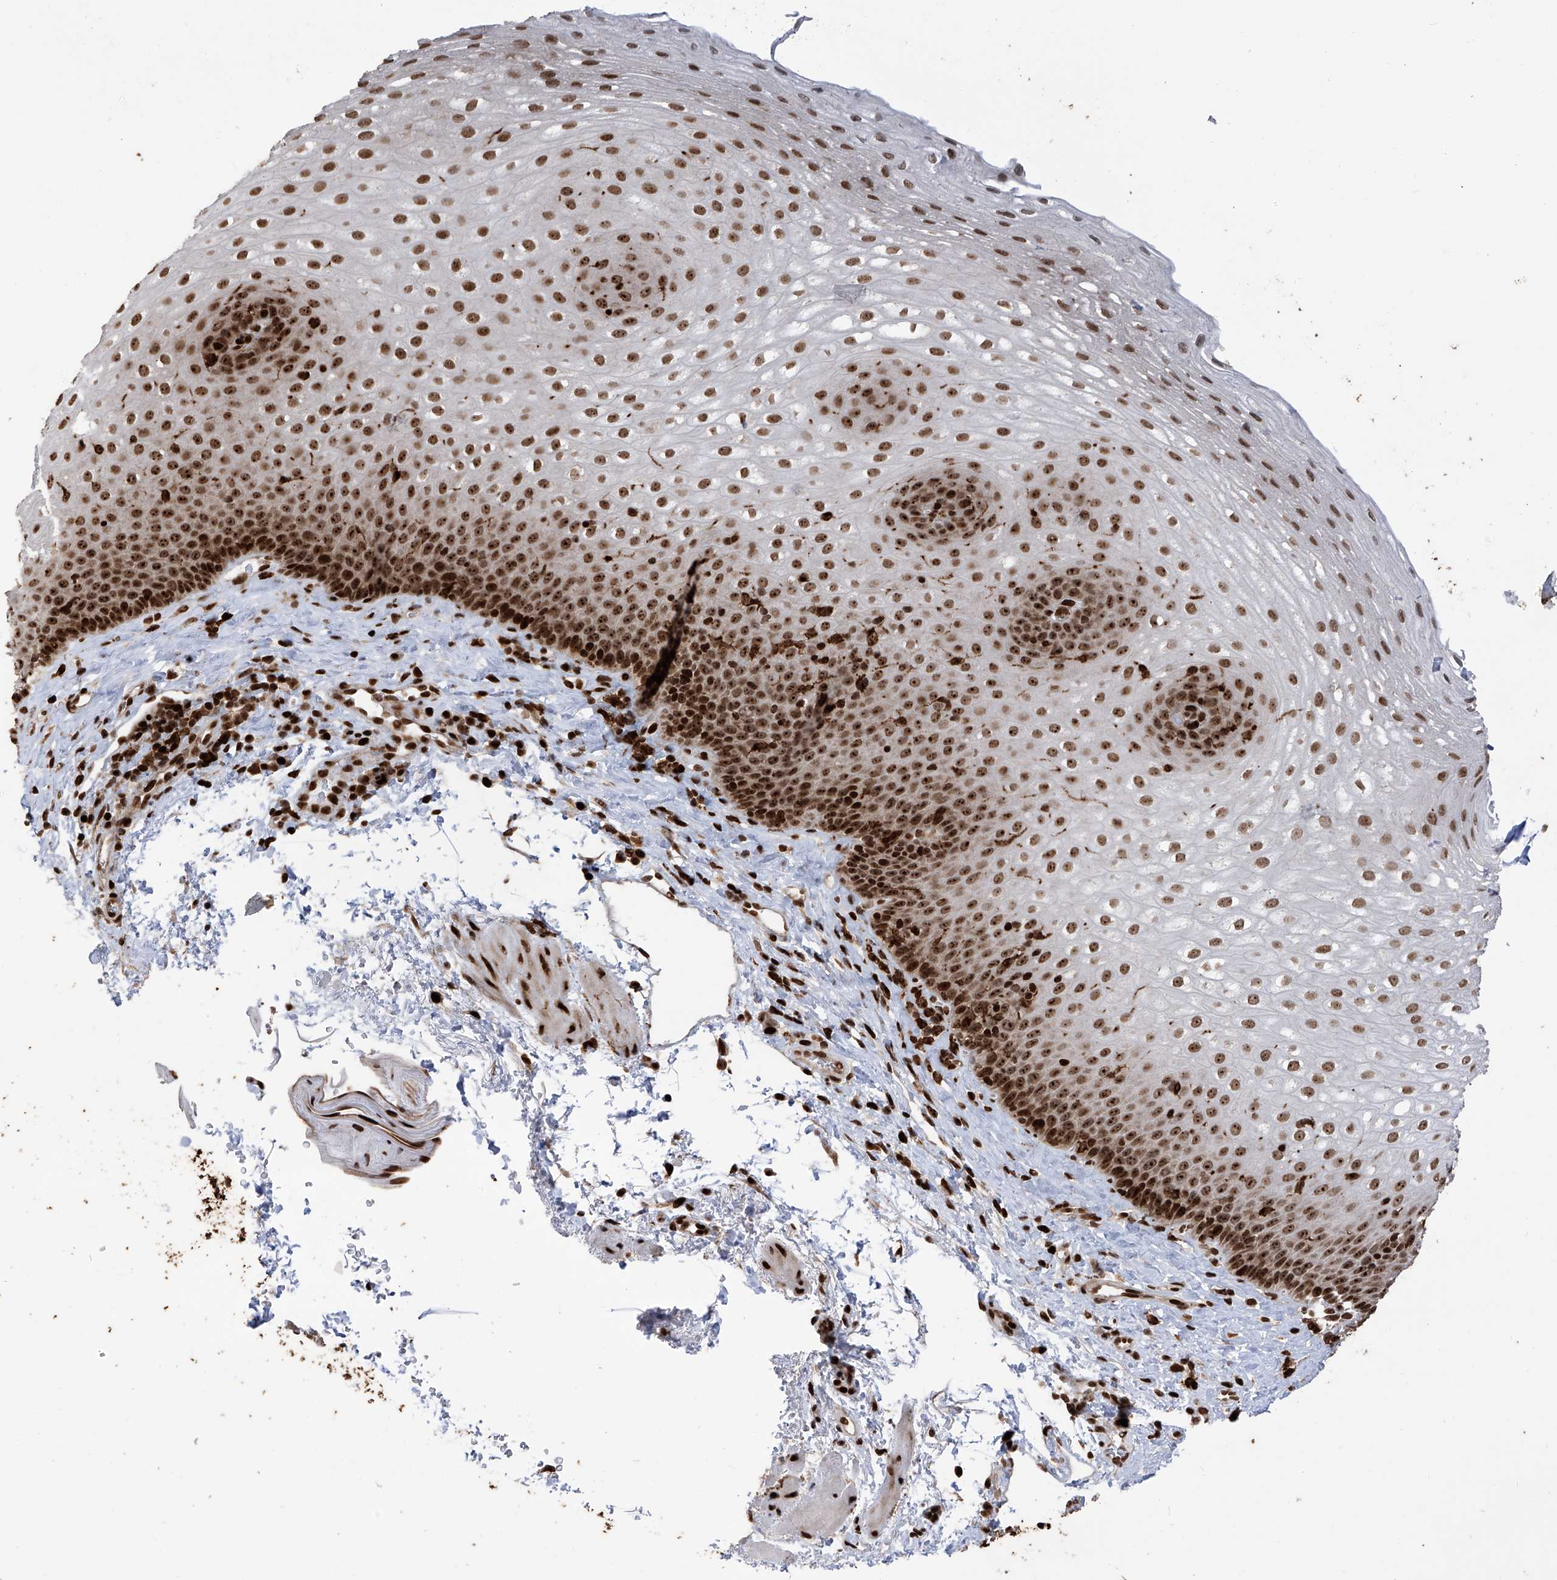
{"staining": {"intensity": "strong", "quantity": ">75%", "location": "nuclear"}, "tissue": "esophagus", "cell_type": "Squamous epithelial cells", "image_type": "normal", "snomed": [{"axis": "morphology", "description": "Normal tissue, NOS"}, {"axis": "topography", "description": "Esophagus"}], "caption": "Brown immunohistochemical staining in benign esophagus reveals strong nuclear expression in about >75% of squamous epithelial cells. Immunohistochemistry stains the protein of interest in brown and the nuclei are stained blue.", "gene": "PAK1IP1", "patient": {"sex": "female", "age": 66}}